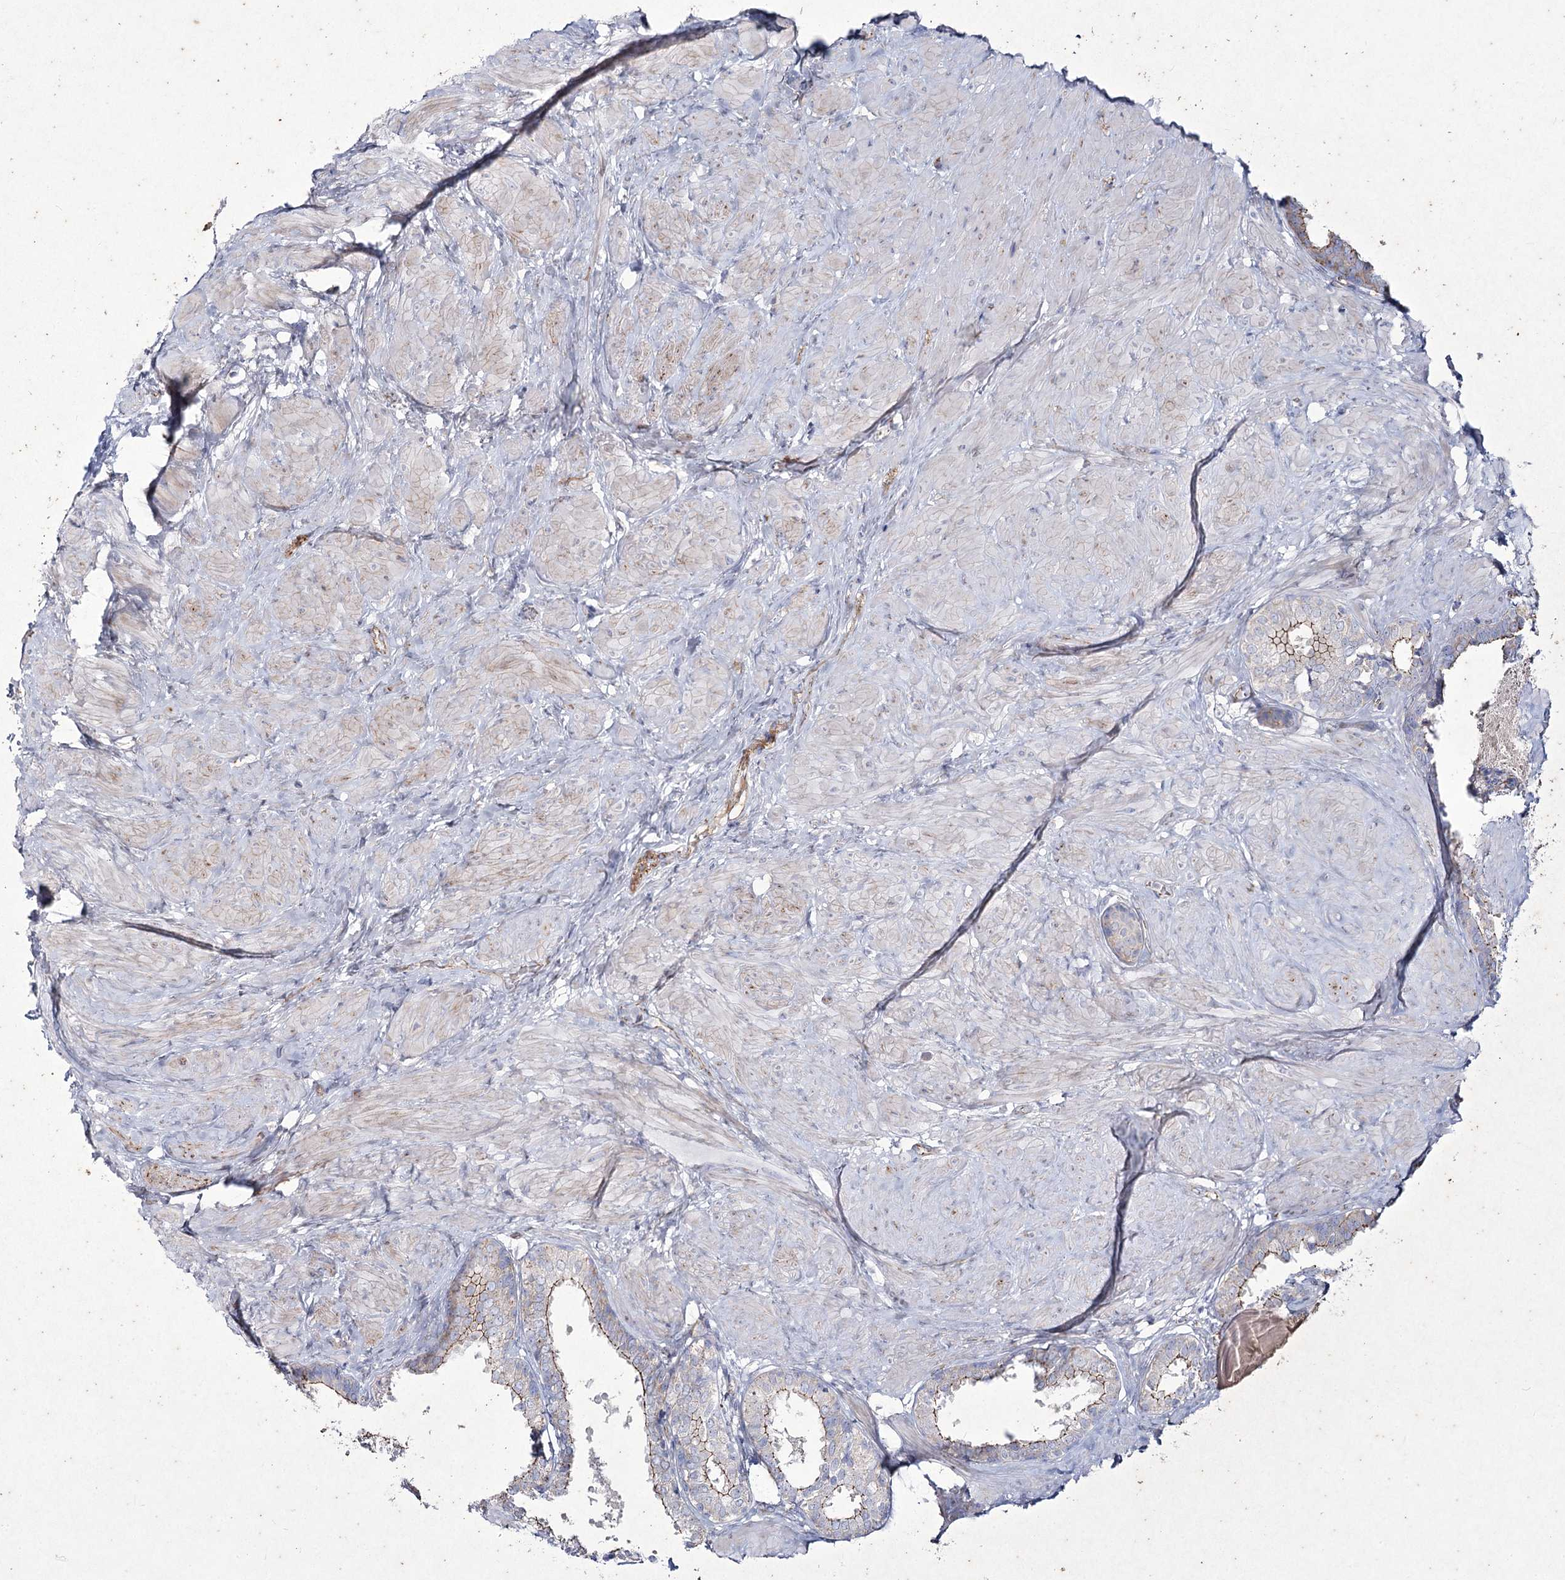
{"staining": {"intensity": "weak", "quantity": "25%-75%", "location": "cytoplasmic/membranous"}, "tissue": "prostate", "cell_type": "Glandular cells", "image_type": "normal", "snomed": [{"axis": "morphology", "description": "Normal tissue, NOS"}, {"axis": "topography", "description": "Prostate"}], "caption": "Benign prostate displays weak cytoplasmic/membranous expression in about 25%-75% of glandular cells The protein is stained brown, and the nuclei are stained in blue (DAB (3,3'-diaminobenzidine) IHC with brightfield microscopy, high magnification)..", "gene": "LDLRAD3", "patient": {"sex": "male", "age": 48}}